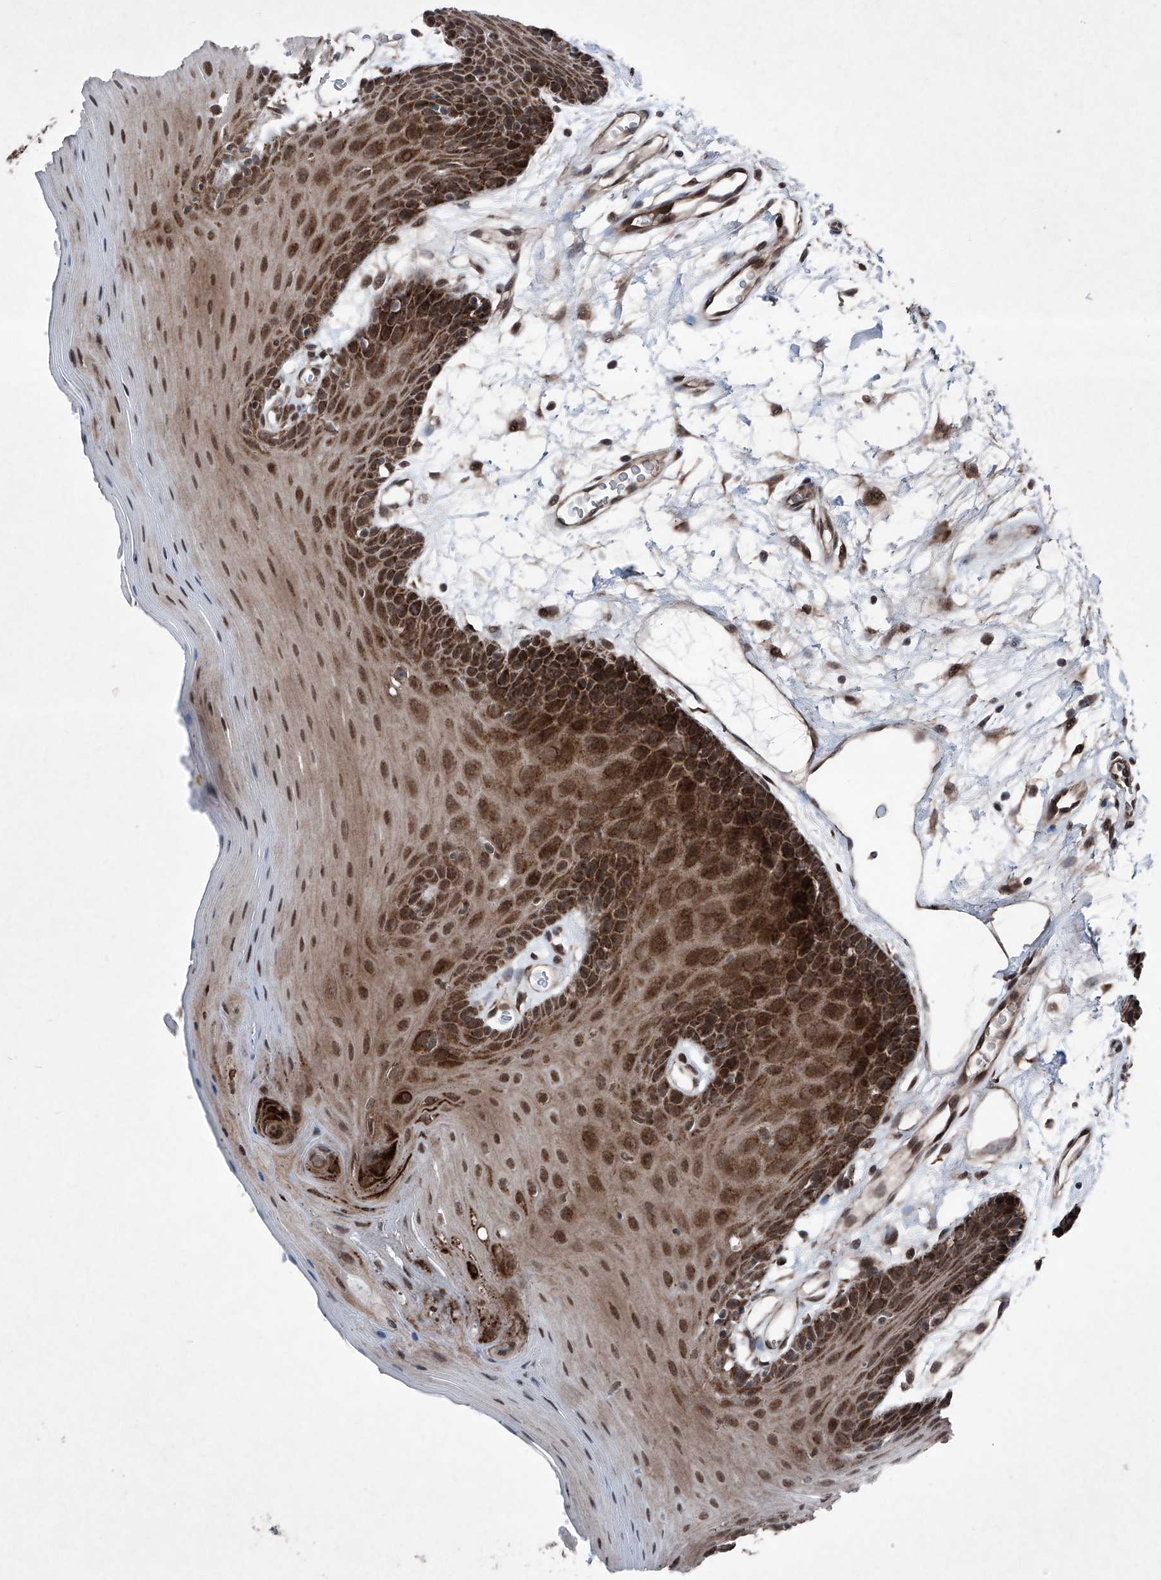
{"staining": {"intensity": "strong", "quantity": ">75%", "location": "nuclear"}, "tissue": "oral mucosa", "cell_type": "Squamous epithelial cells", "image_type": "normal", "snomed": [{"axis": "morphology", "description": "Normal tissue, NOS"}, {"axis": "morphology", "description": "Squamous cell carcinoma, NOS"}, {"axis": "topography", "description": "Skeletal muscle"}, {"axis": "topography", "description": "Oral tissue"}, {"axis": "topography", "description": "Salivary gland"}, {"axis": "topography", "description": "Head-Neck"}], "caption": "This photomicrograph exhibits immunohistochemistry staining of benign oral mucosa, with high strong nuclear expression in about >75% of squamous epithelial cells.", "gene": "COA7", "patient": {"sex": "male", "age": 54}}